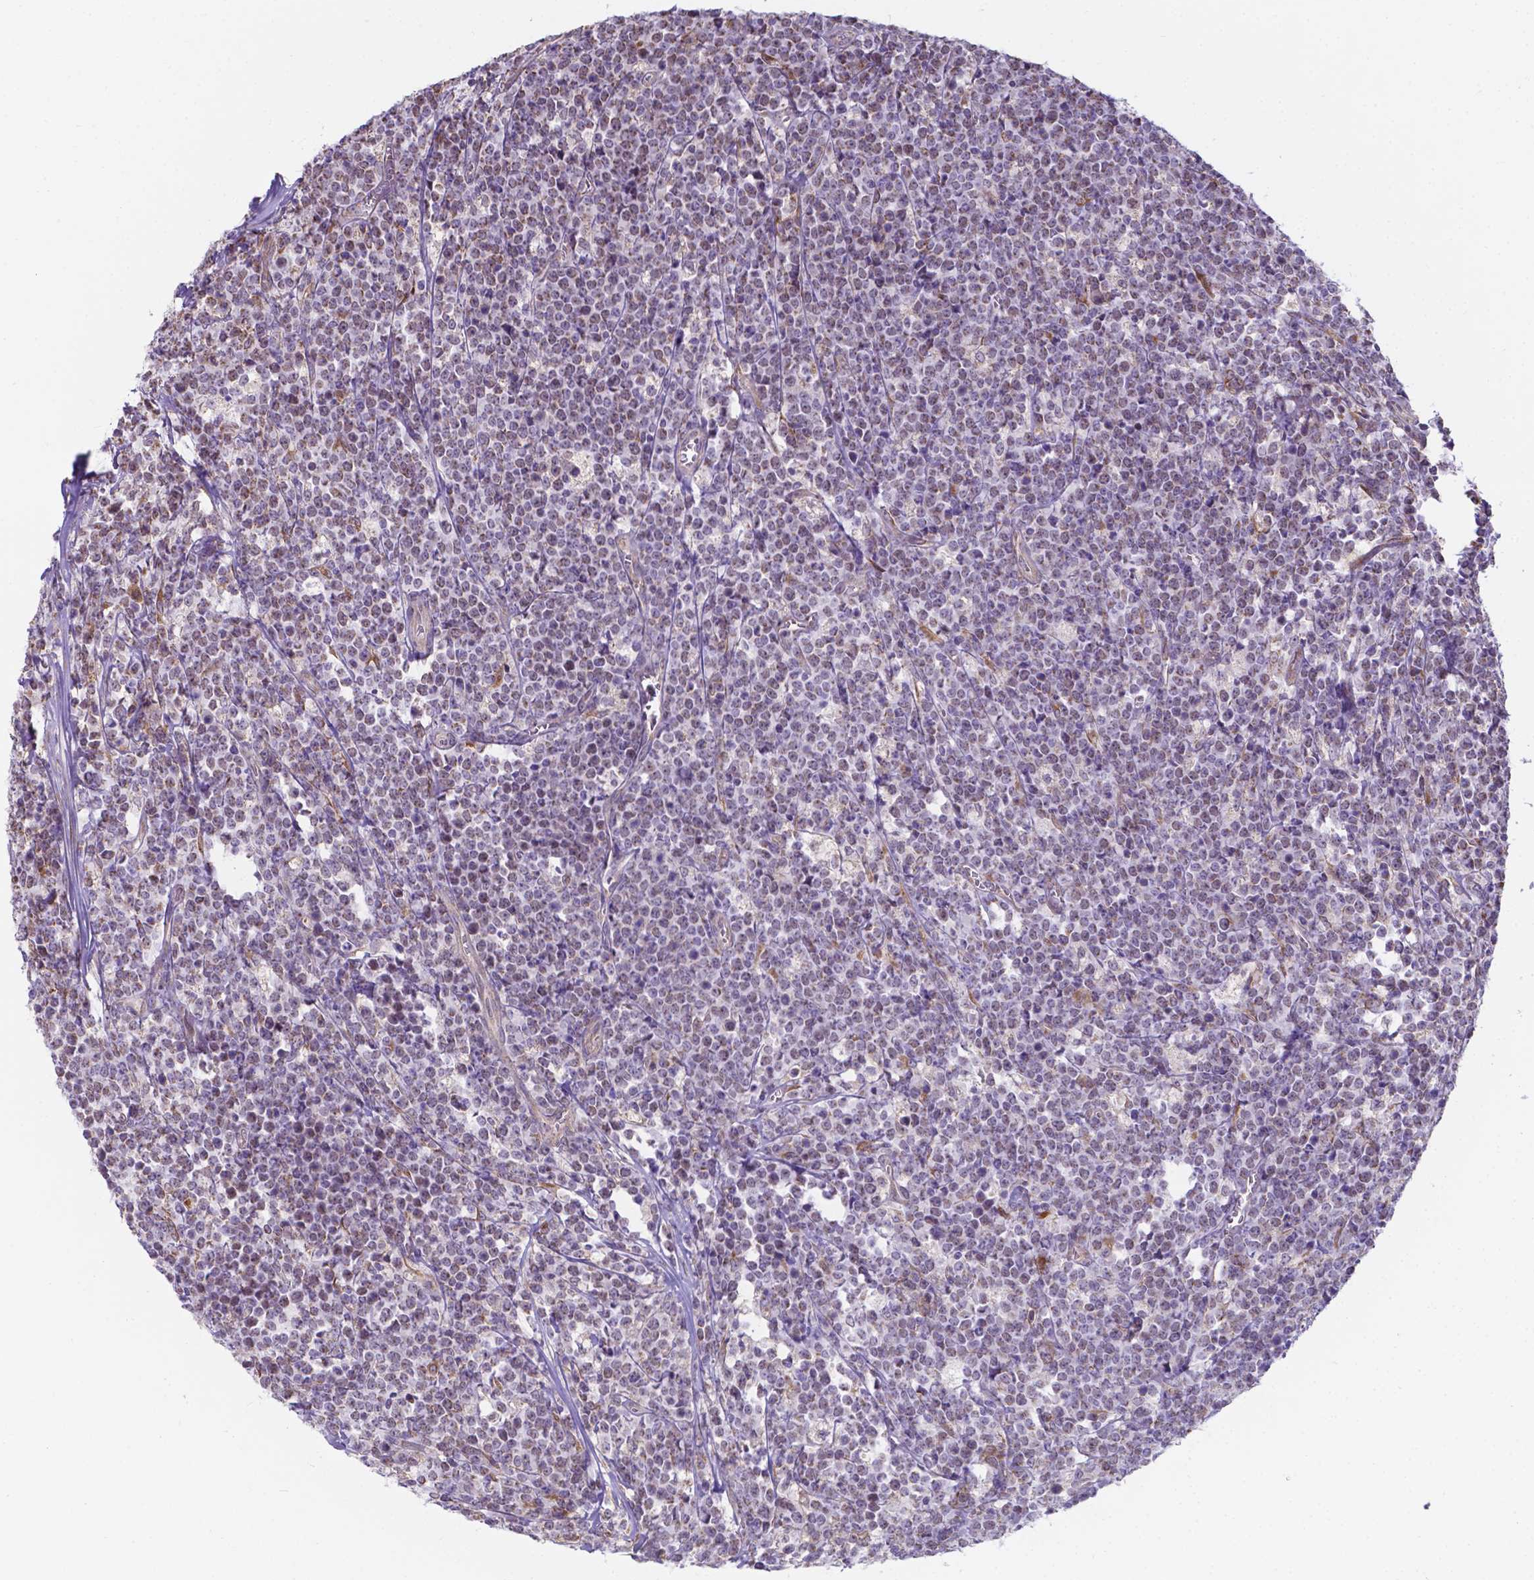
{"staining": {"intensity": "negative", "quantity": "none", "location": "none"}, "tissue": "lymphoma", "cell_type": "Tumor cells", "image_type": "cancer", "snomed": [{"axis": "morphology", "description": "Malignant lymphoma, non-Hodgkin's type, High grade"}, {"axis": "topography", "description": "Small intestine"}], "caption": "Malignant lymphoma, non-Hodgkin's type (high-grade) was stained to show a protein in brown. There is no significant positivity in tumor cells.", "gene": "FAM114A1", "patient": {"sex": "female", "age": 56}}